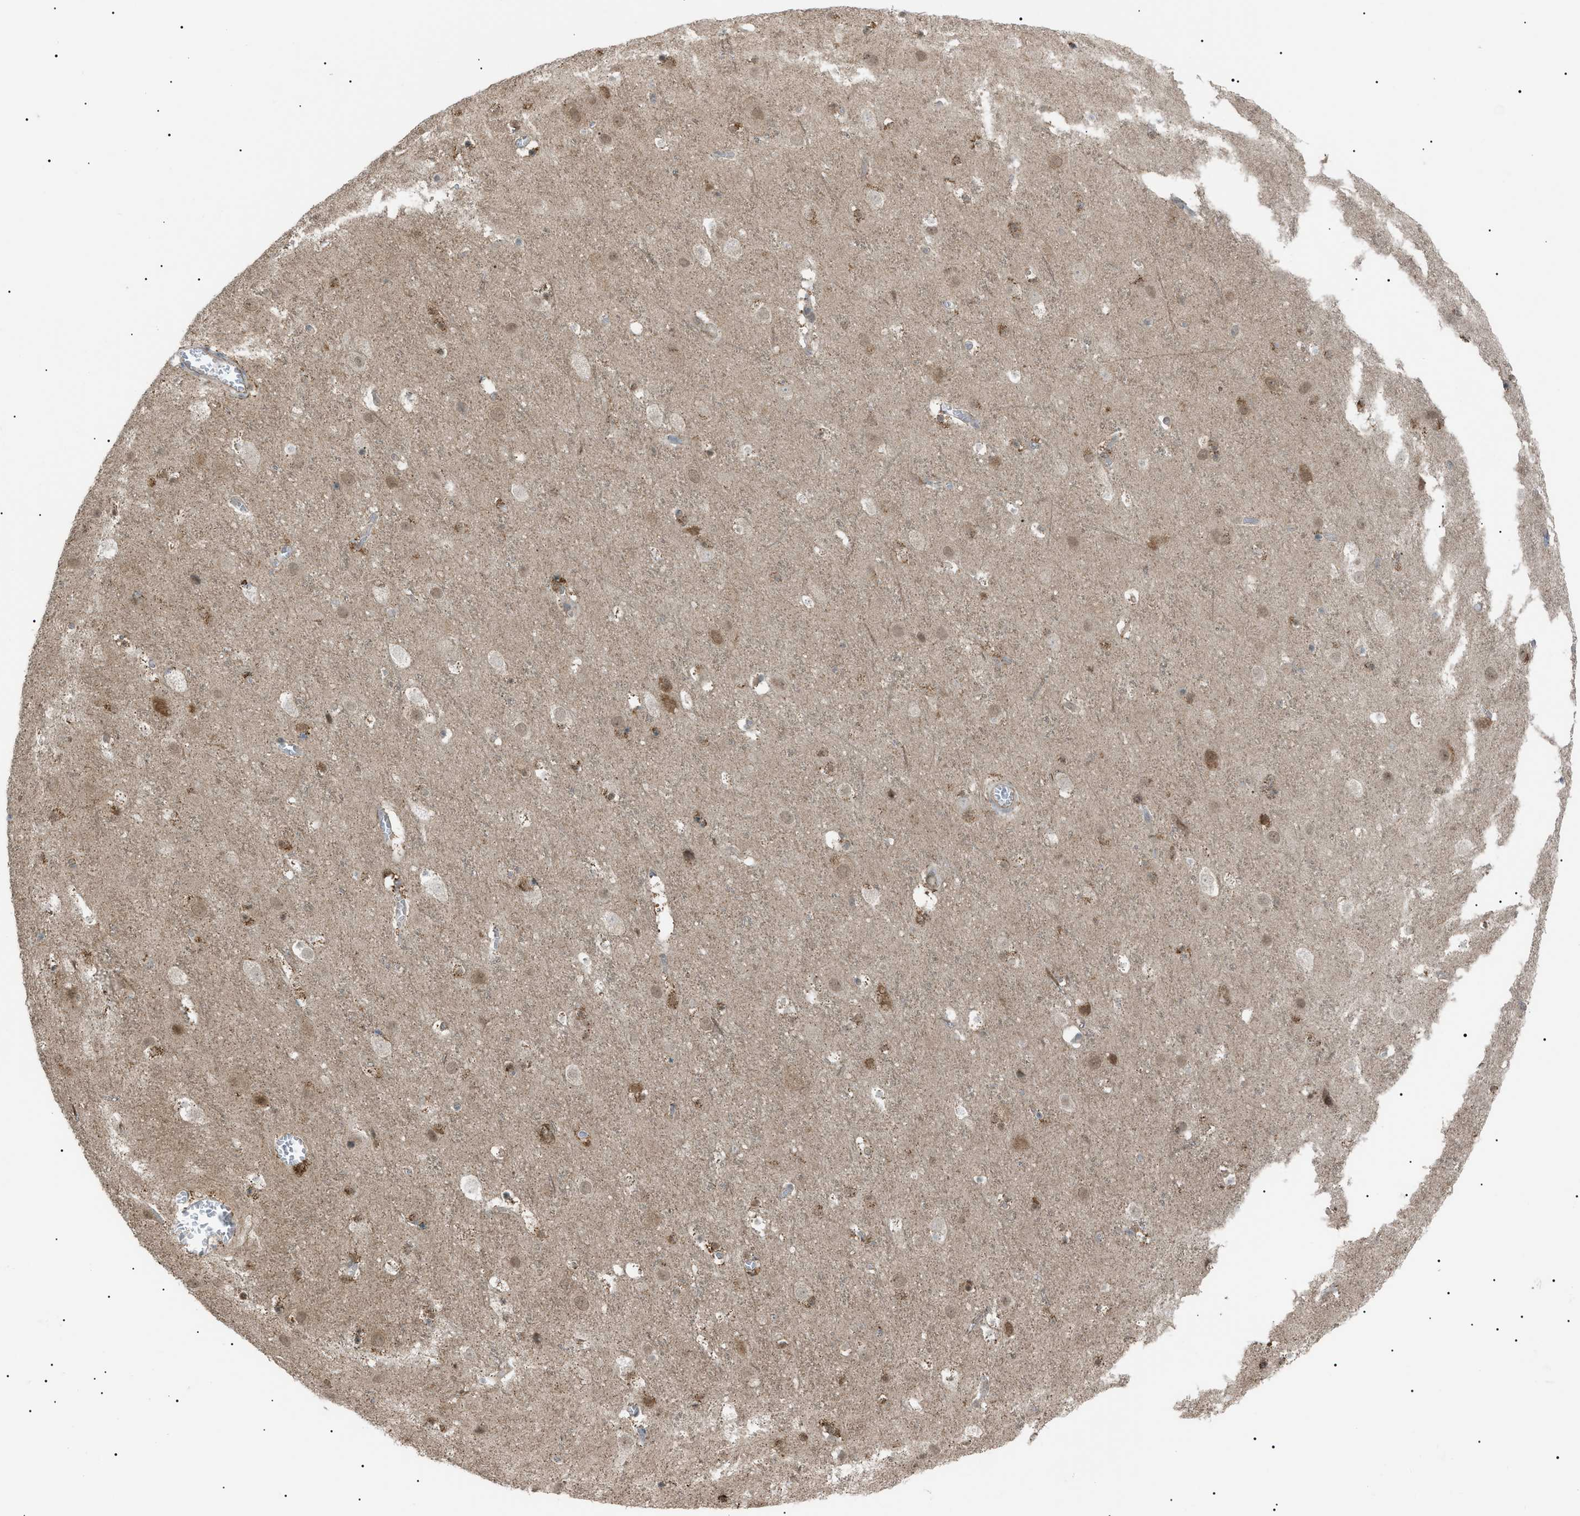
{"staining": {"intensity": "negative", "quantity": "none", "location": "none"}, "tissue": "cerebral cortex", "cell_type": "Endothelial cells", "image_type": "normal", "snomed": [{"axis": "morphology", "description": "Normal tissue, NOS"}, {"axis": "topography", "description": "Cerebral cortex"}], "caption": "Immunohistochemistry image of unremarkable cerebral cortex stained for a protein (brown), which reveals no staining in endothelial cells.", "gene": "LPIN2", "patient": {"sex": "male", "age": 45}}